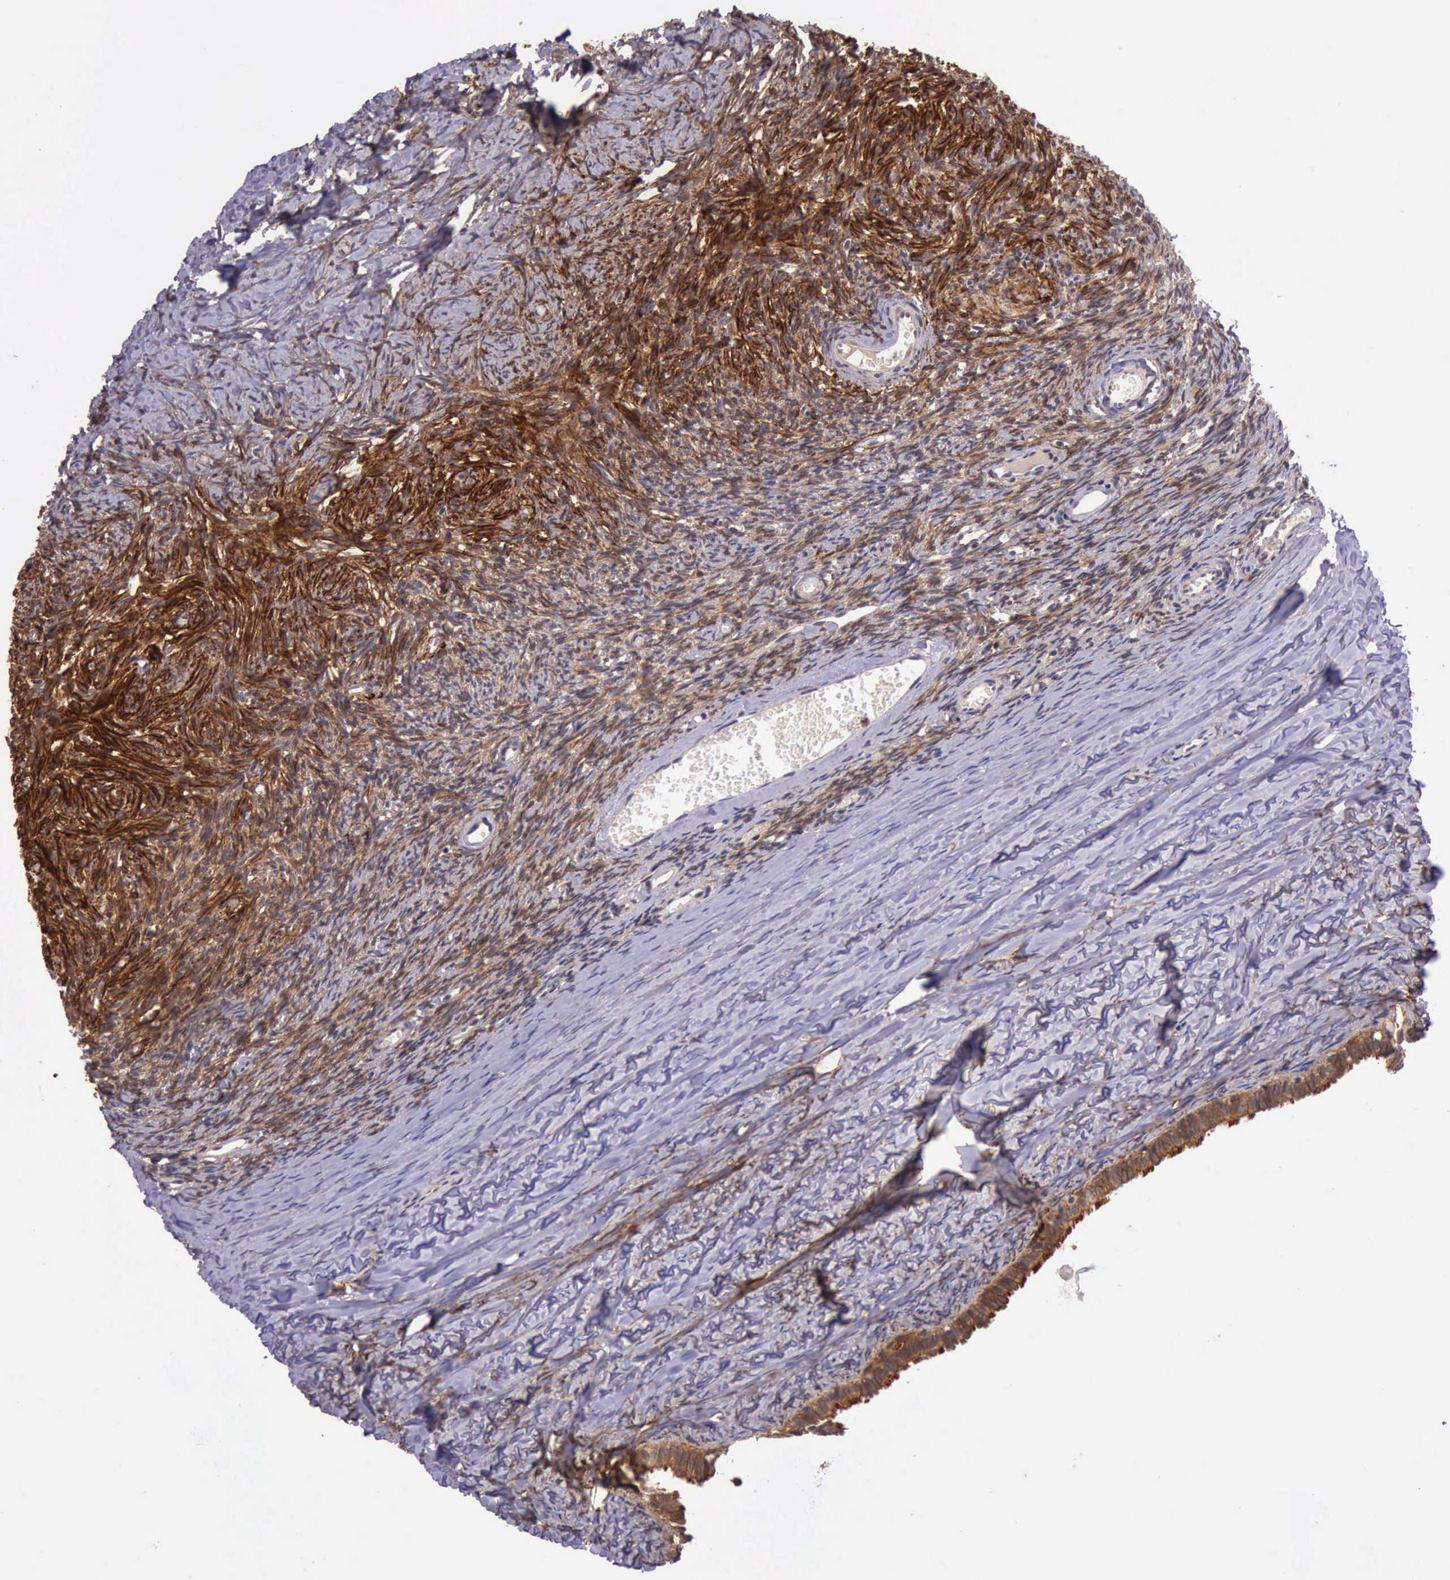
{"staining": {"intensity": "weak", "quantity": ">75%", "location": "cytoplasmic/membranous"}, "tissue": "ovary", "cell_type": "Follicle cells", "image_type": "normal", "snomed": [{"axis": "morphology", "description": "Normal tissue, NOS"}, {"axis": "topography", "description": "Ovary"}], "caption": "DAB immunohistochemical staining of unremarkable human ovary displays weak cytoplasmic/membranous protein staining in approximately >75% of follicle cells.", "gene": "PRICKLE3", "patient": {"sex": "female", "age": 59}}